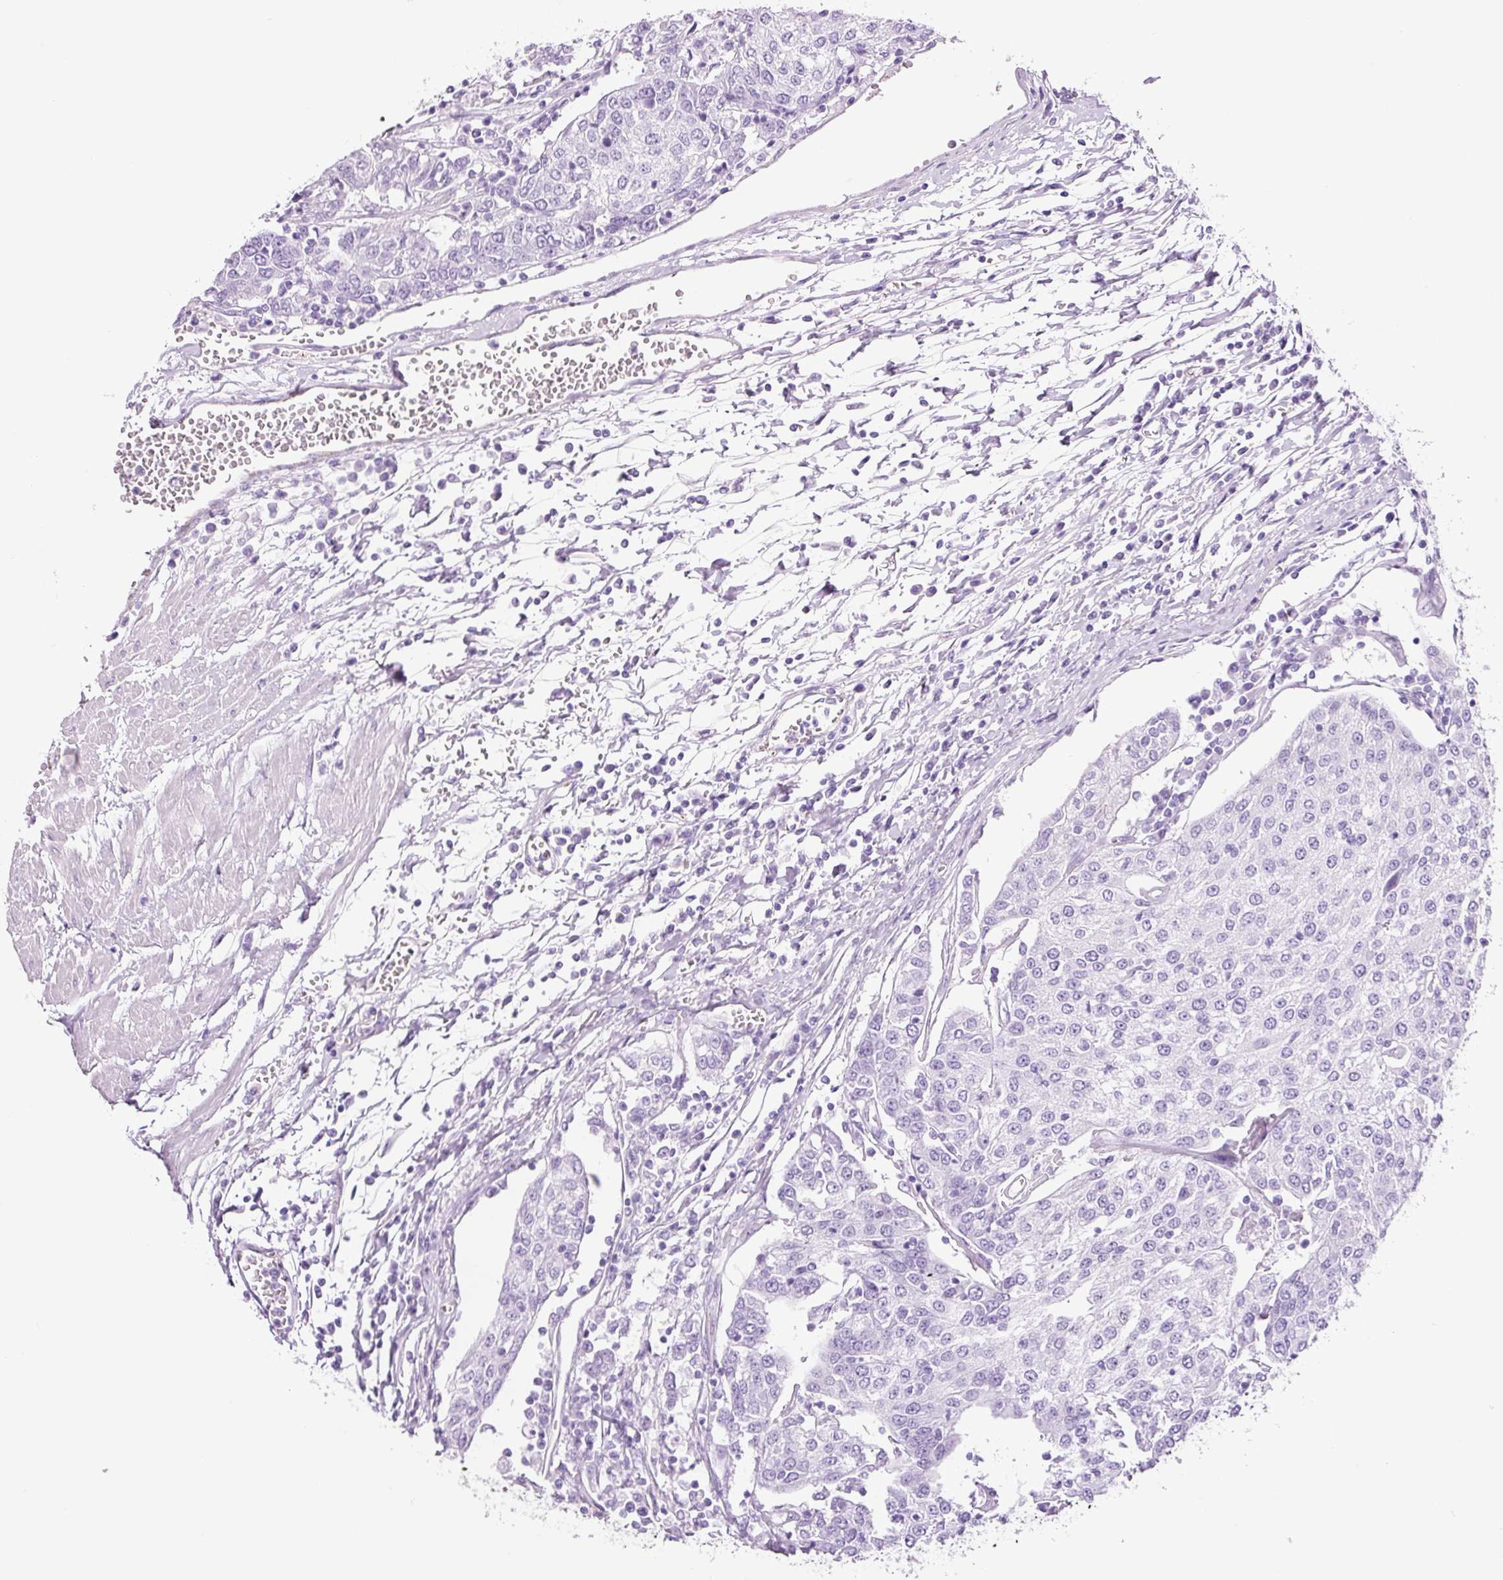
{"staining": {"intensity": "negative", "quantity": "none", "location": "none"}, "tissue": "urothelial cancer", "cell_type": "Tumor cells", "image_type": "cancer", "snomed": [{"axis": "morphology", "description": "Urothelial carcinoma, High grade"}, {"axis": "topography", "description": "Urinary bladder"}], "caption": "Tumor cells are negative for protein expression in human urothelial carcinoma (high-grade). The staining was performed using DAB to visualize the protein expression in brown, while the nuclei were stained in blue with hematoxylin (Magnification: 20x).", "gene": "ADSS1", "patient": {"sex": "female", "age": 85}}